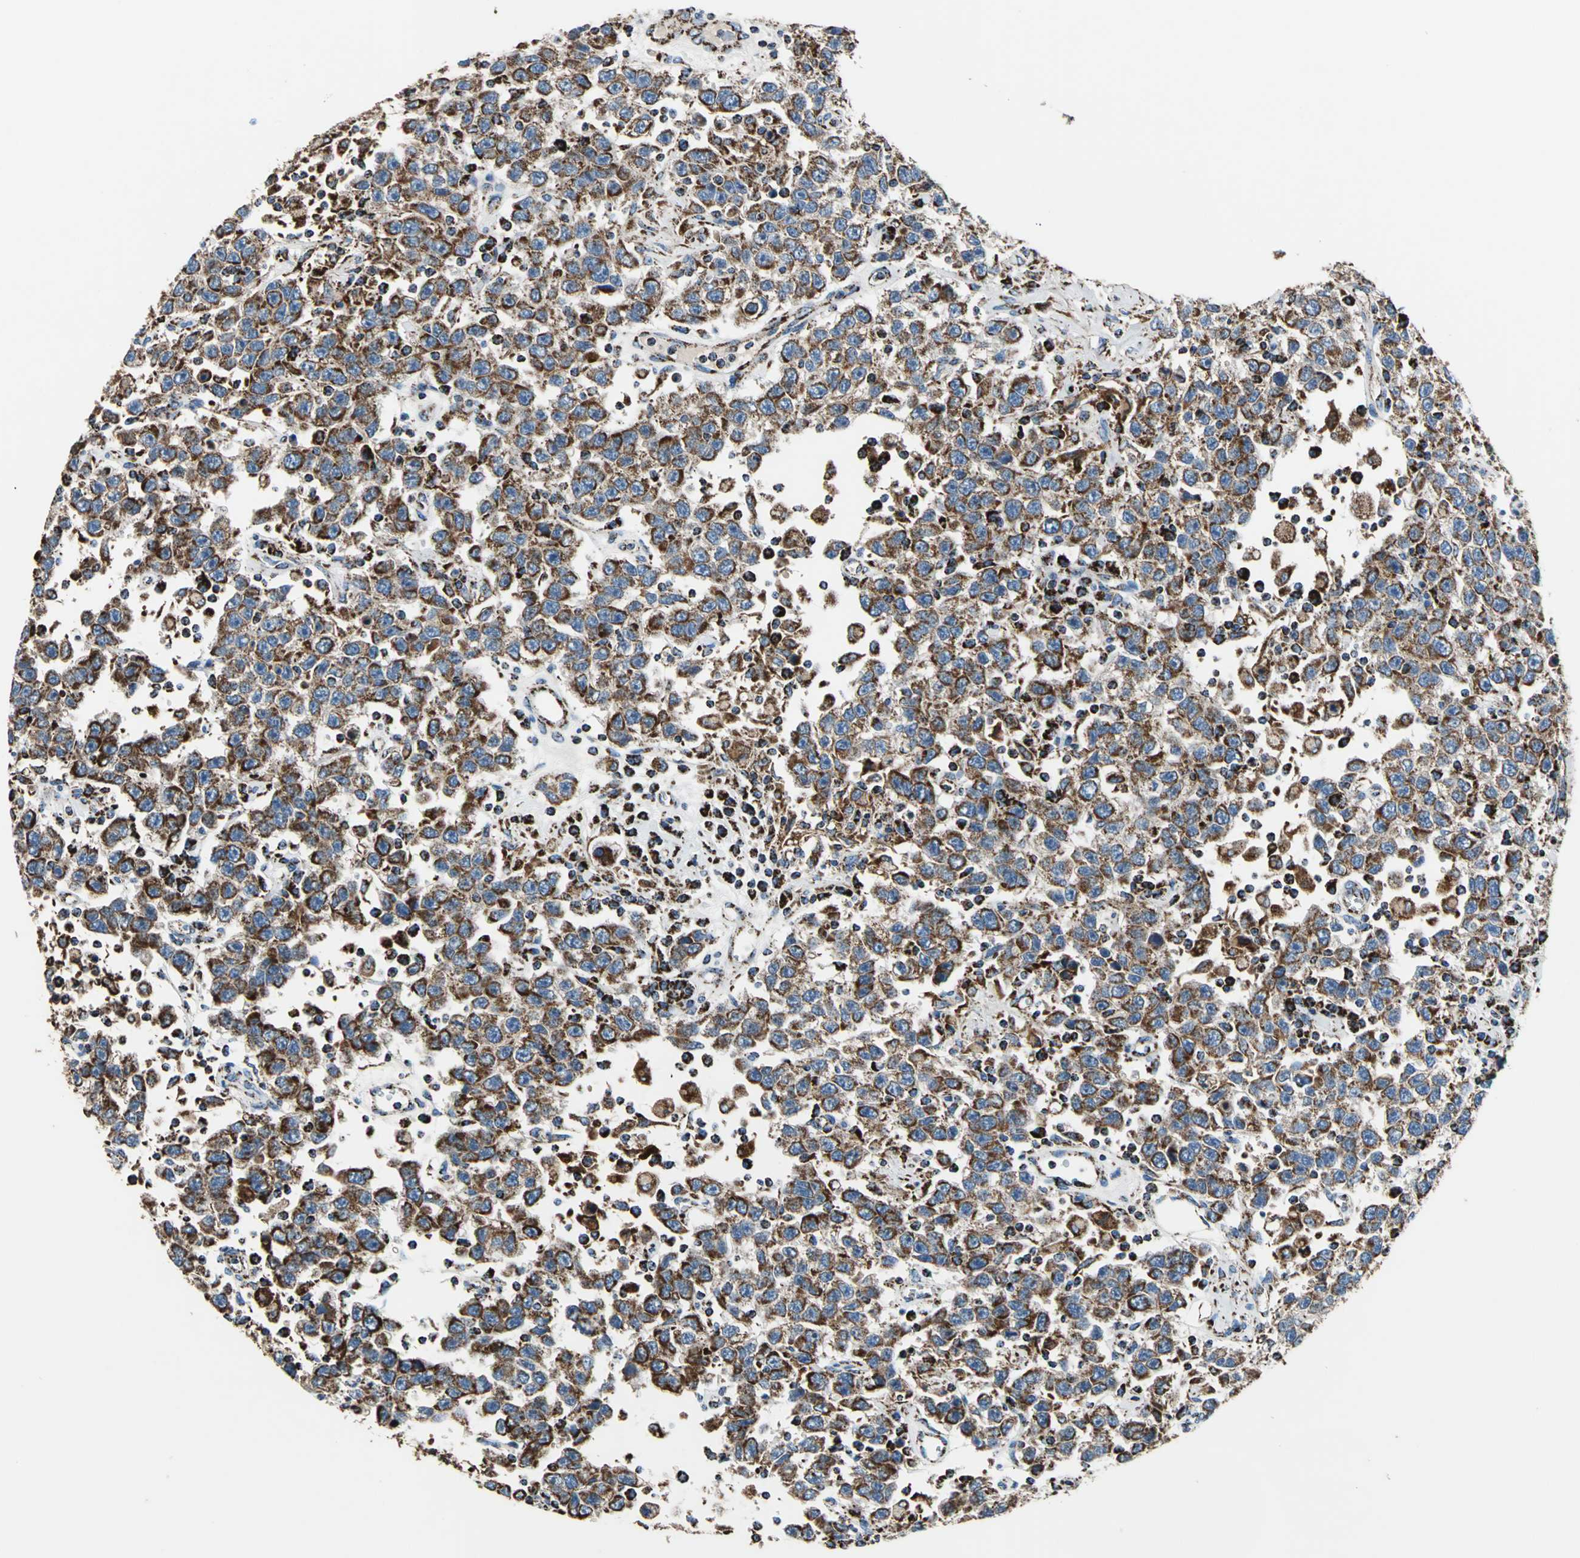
{"staining": {"intensity": "strong", "quantity": ">75%", "location": "cytoplasmic/membranous"}, "tissue": "testis cancer", "cell_type": "Tumor cells", "image_type": "cancer", "snomed": [{"axis": "morphology", "description": "Seminoma, NOS"}, {"axis": "topography", "description": "Testis"}], "caption": "Strong cytoplasmic/membranous positivity is seen in approximately >75% of tumor cells in testis seminoma.", "gene": "ECH1", "patient": {"sex": "male", "age": 41}}